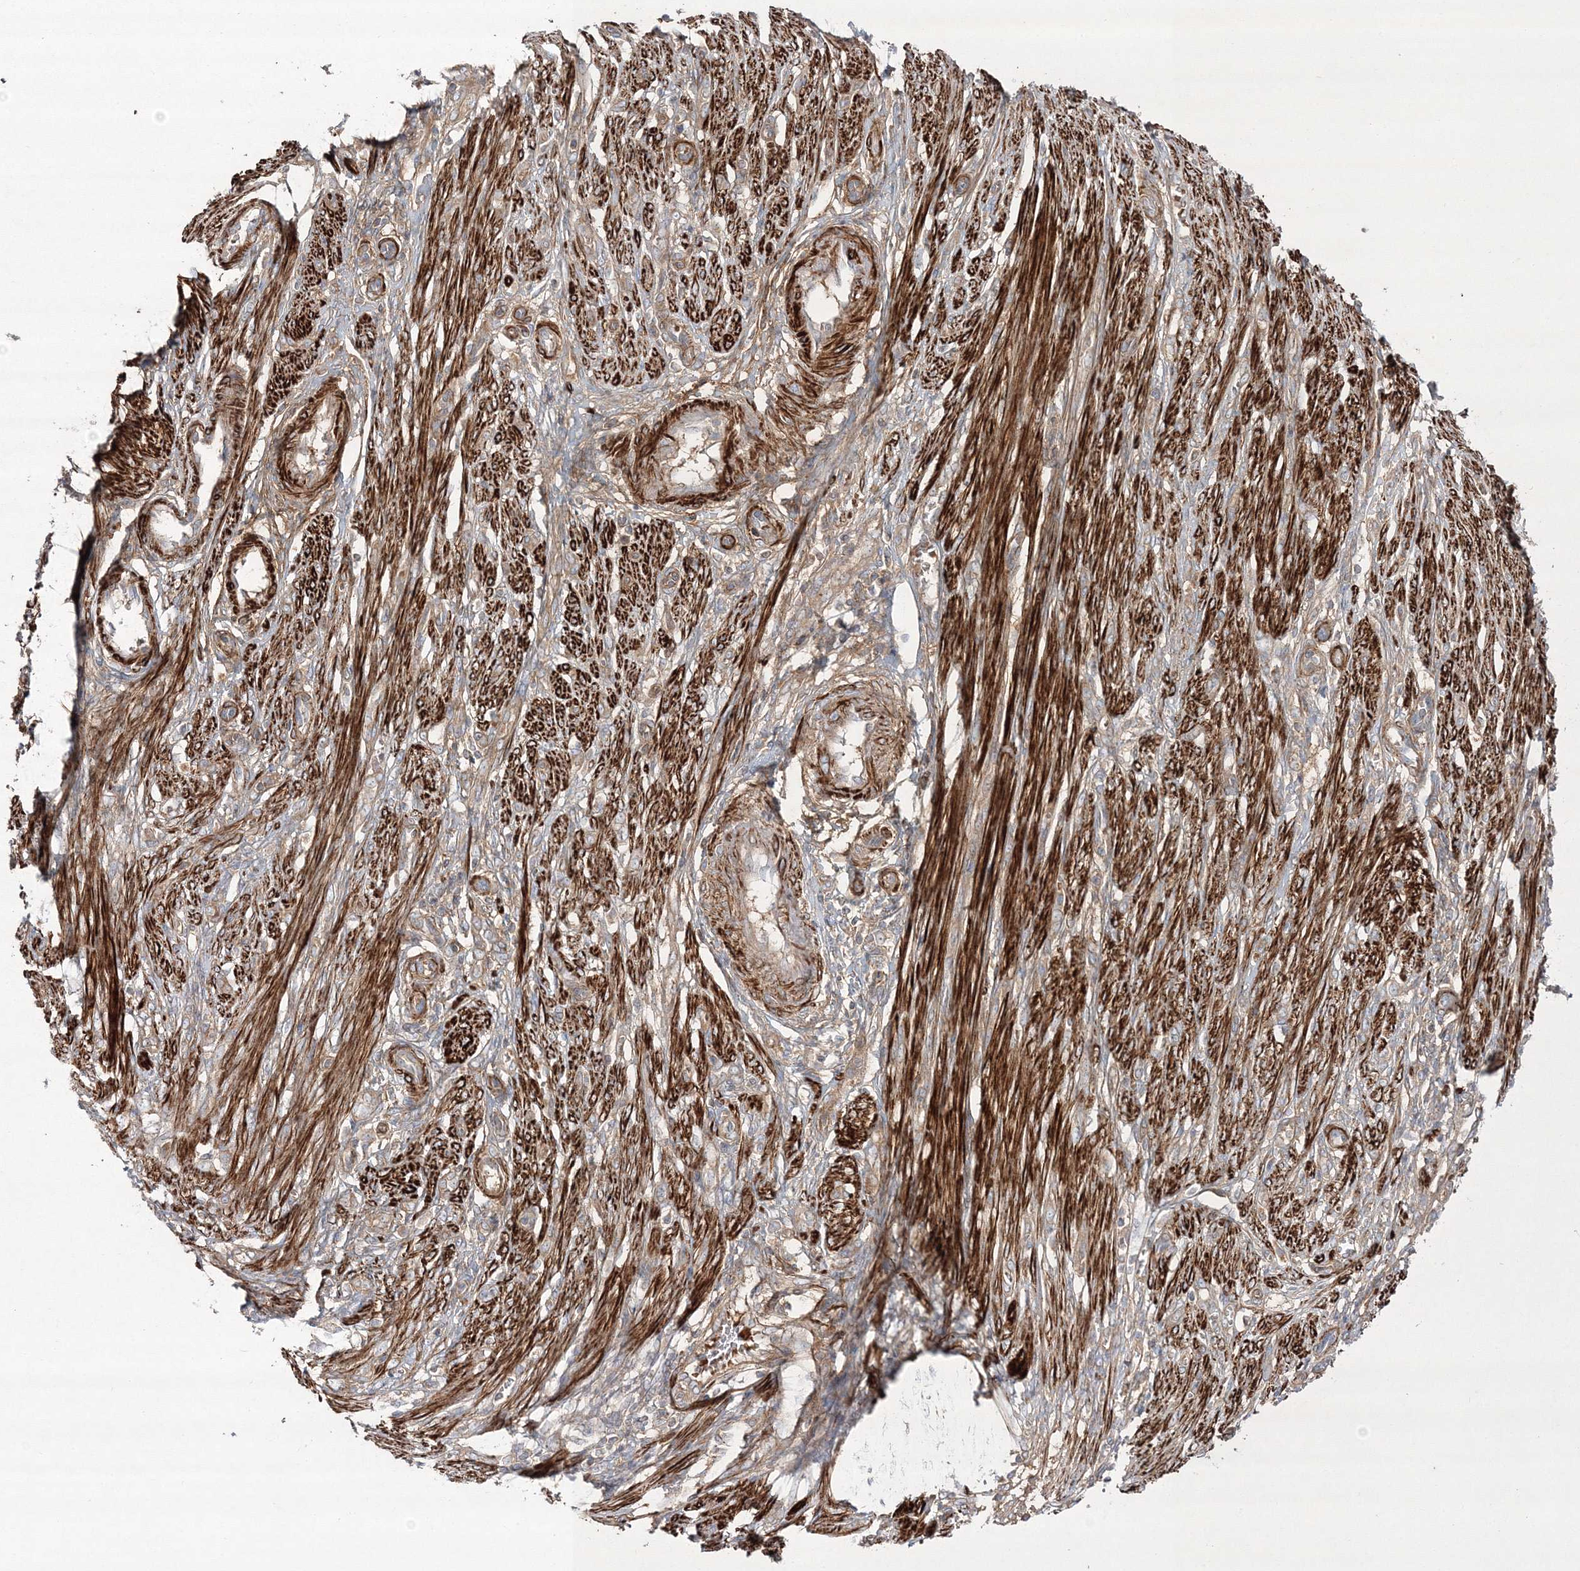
{"staining": {"intensity": "weak", "quantity": ">75%", "location": "cytoplasmic/membranous"}, "tissue": "endometrial cancer", "cell_type": "Tumor cells", "image_type": "cancer", "snomed": [{"axis": "morphology", "description": "Adenocarcinoma, NOS"}, {"axis": "topography", "description": "Endometrium"}], "caption": "This is a micrograph of immunohistochemistry (IHC) staining of endometrial adenocarcinoma, which shows weak staining in the cytoplasmic/membranous of tumor cells.", "gene": "ZSWIM6", "patient": {"sex": "female", "age": 51}}